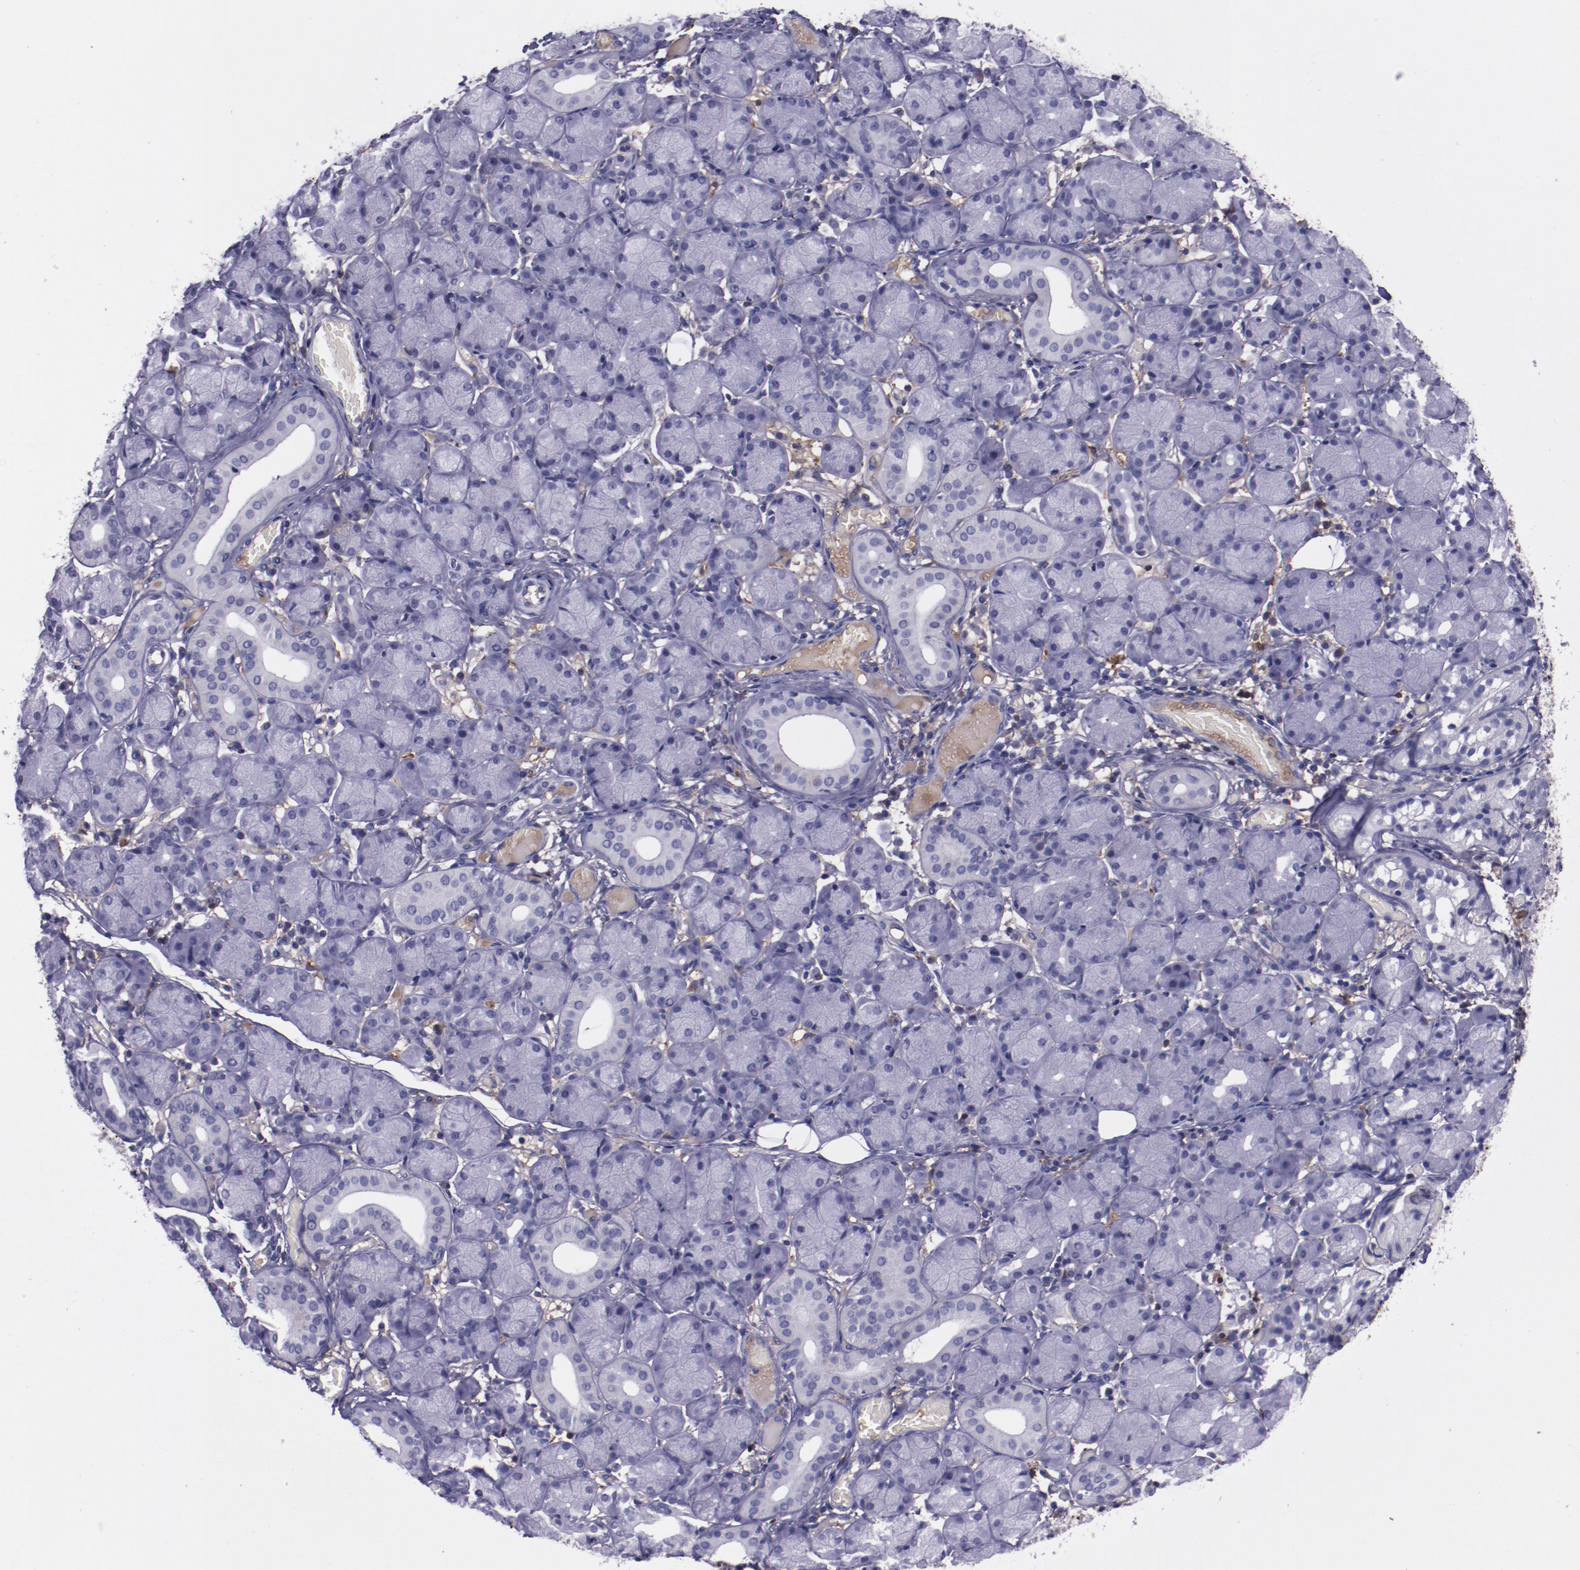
{"staining": {"intensity": "negative", "quantity": "none", "location": "none"}, "tissue": "salivary gland", "cell_type": "Glandular cells", "image_type": "normal", "snomed": [{"axis": "morphology", "description": "Normal tissue, NOS"}, {"axis": "topography", "description": "Salivary gland"}], "caption": "Immunohistochemistry image of benign salivary gland: human salivary gland stained with DAB exhibits no significant protein positivity in glandular cells. Nuclei are stained in blue.", "gene": "APOH", "patient": {"sex": "female", "age": 24}}